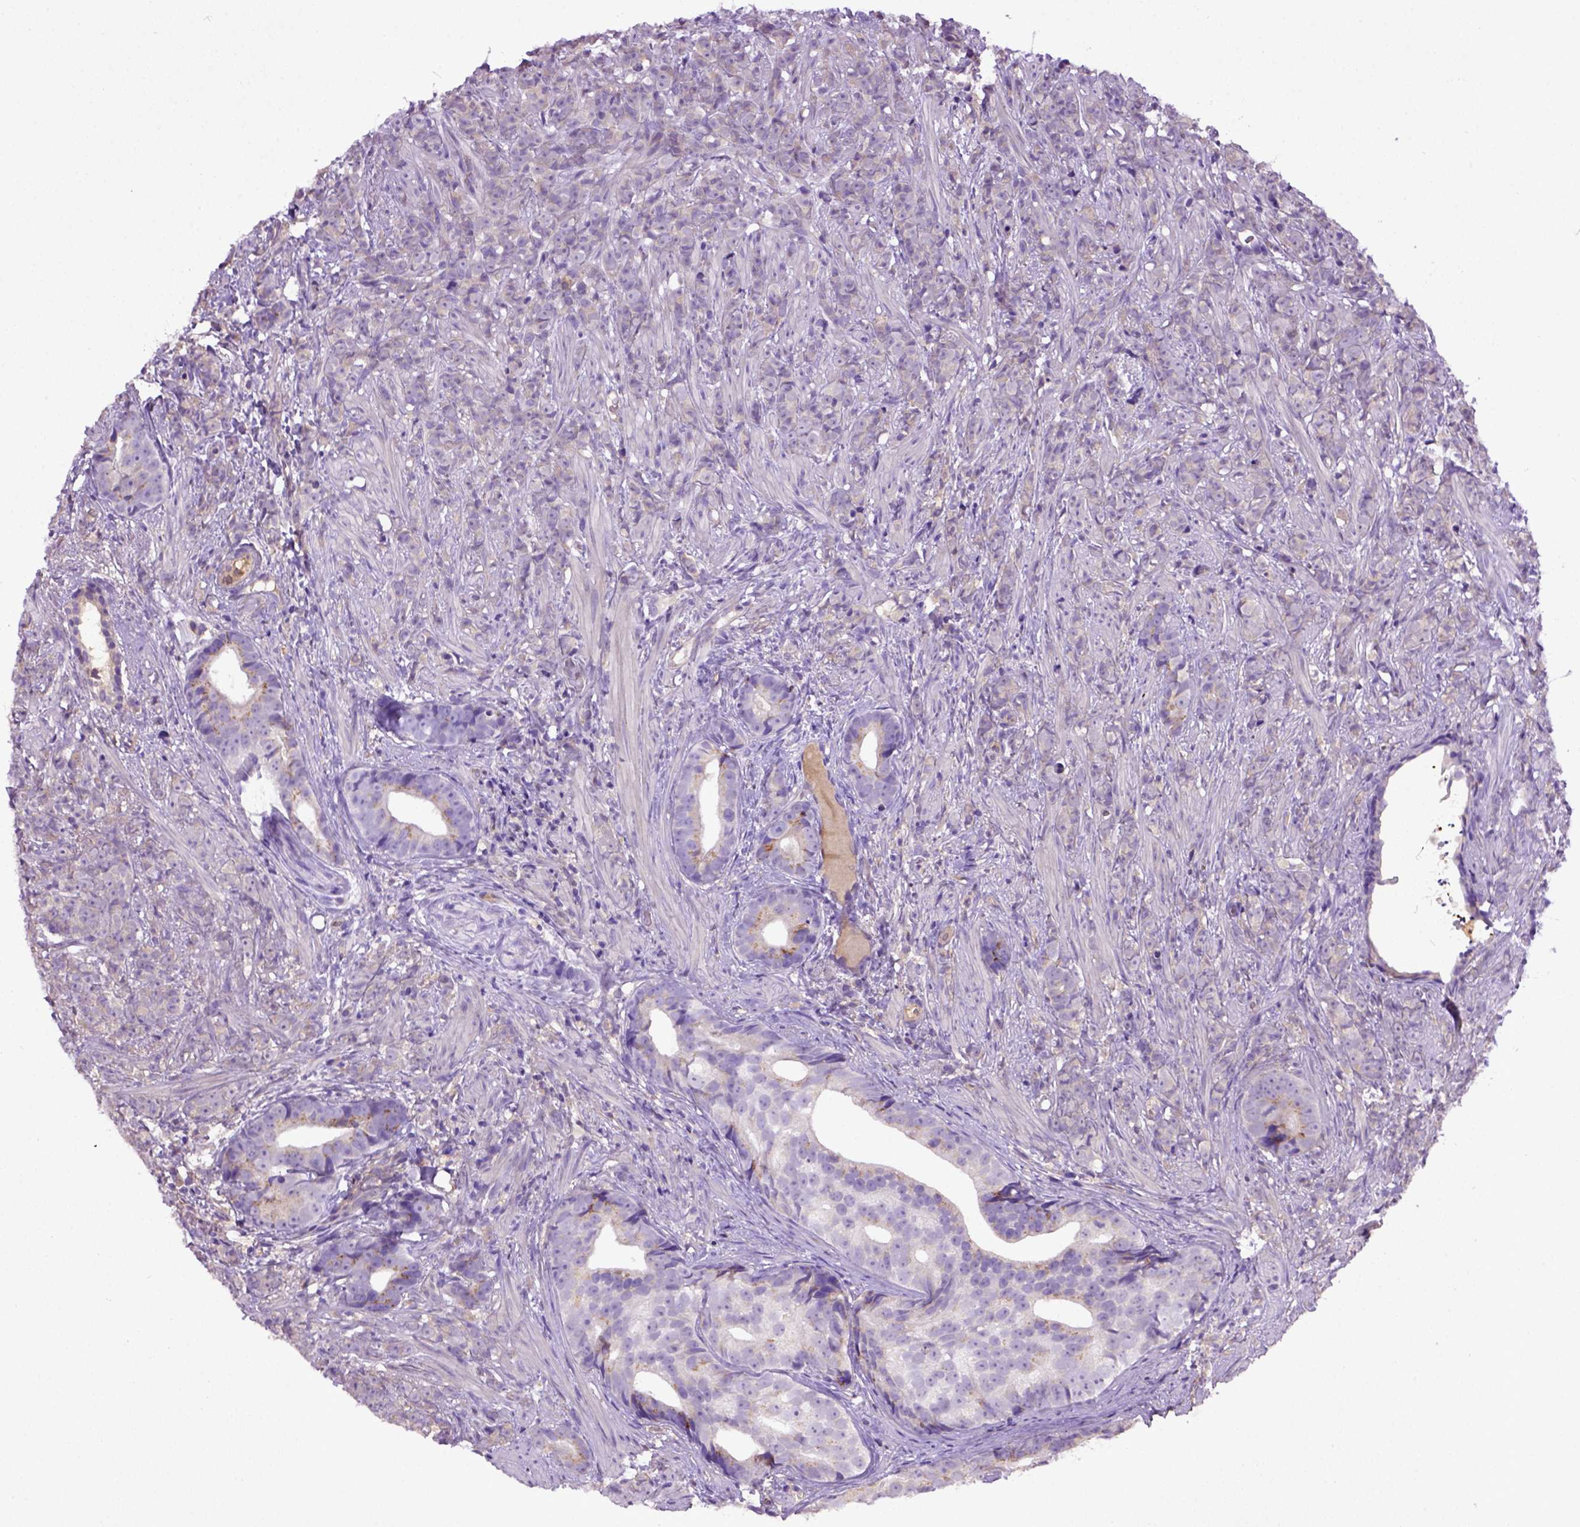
{"staining": {"intensity": "weak", "quantity": "25%-75%", "location": "cytoplasmic/membranous"}, "tissue": "prostate cancer", "cell_type": "Tumor cells", "image_type": "cancer", "snomed": [{"axis": "morphology", "description": "Adenocarcinoma, High grade"}, {"axis": "topography", "description": "Prostate"}], "caption": "Immunohistochemical staining of prostate adenocarcinoma (high-grade) reveals low levels of weak cytoplasmic/membranous protein expression in approximately 25%-75% of tumor cells.", "gene": "DEPDC1B", "patient": {"sex": "male", "age": 81}}